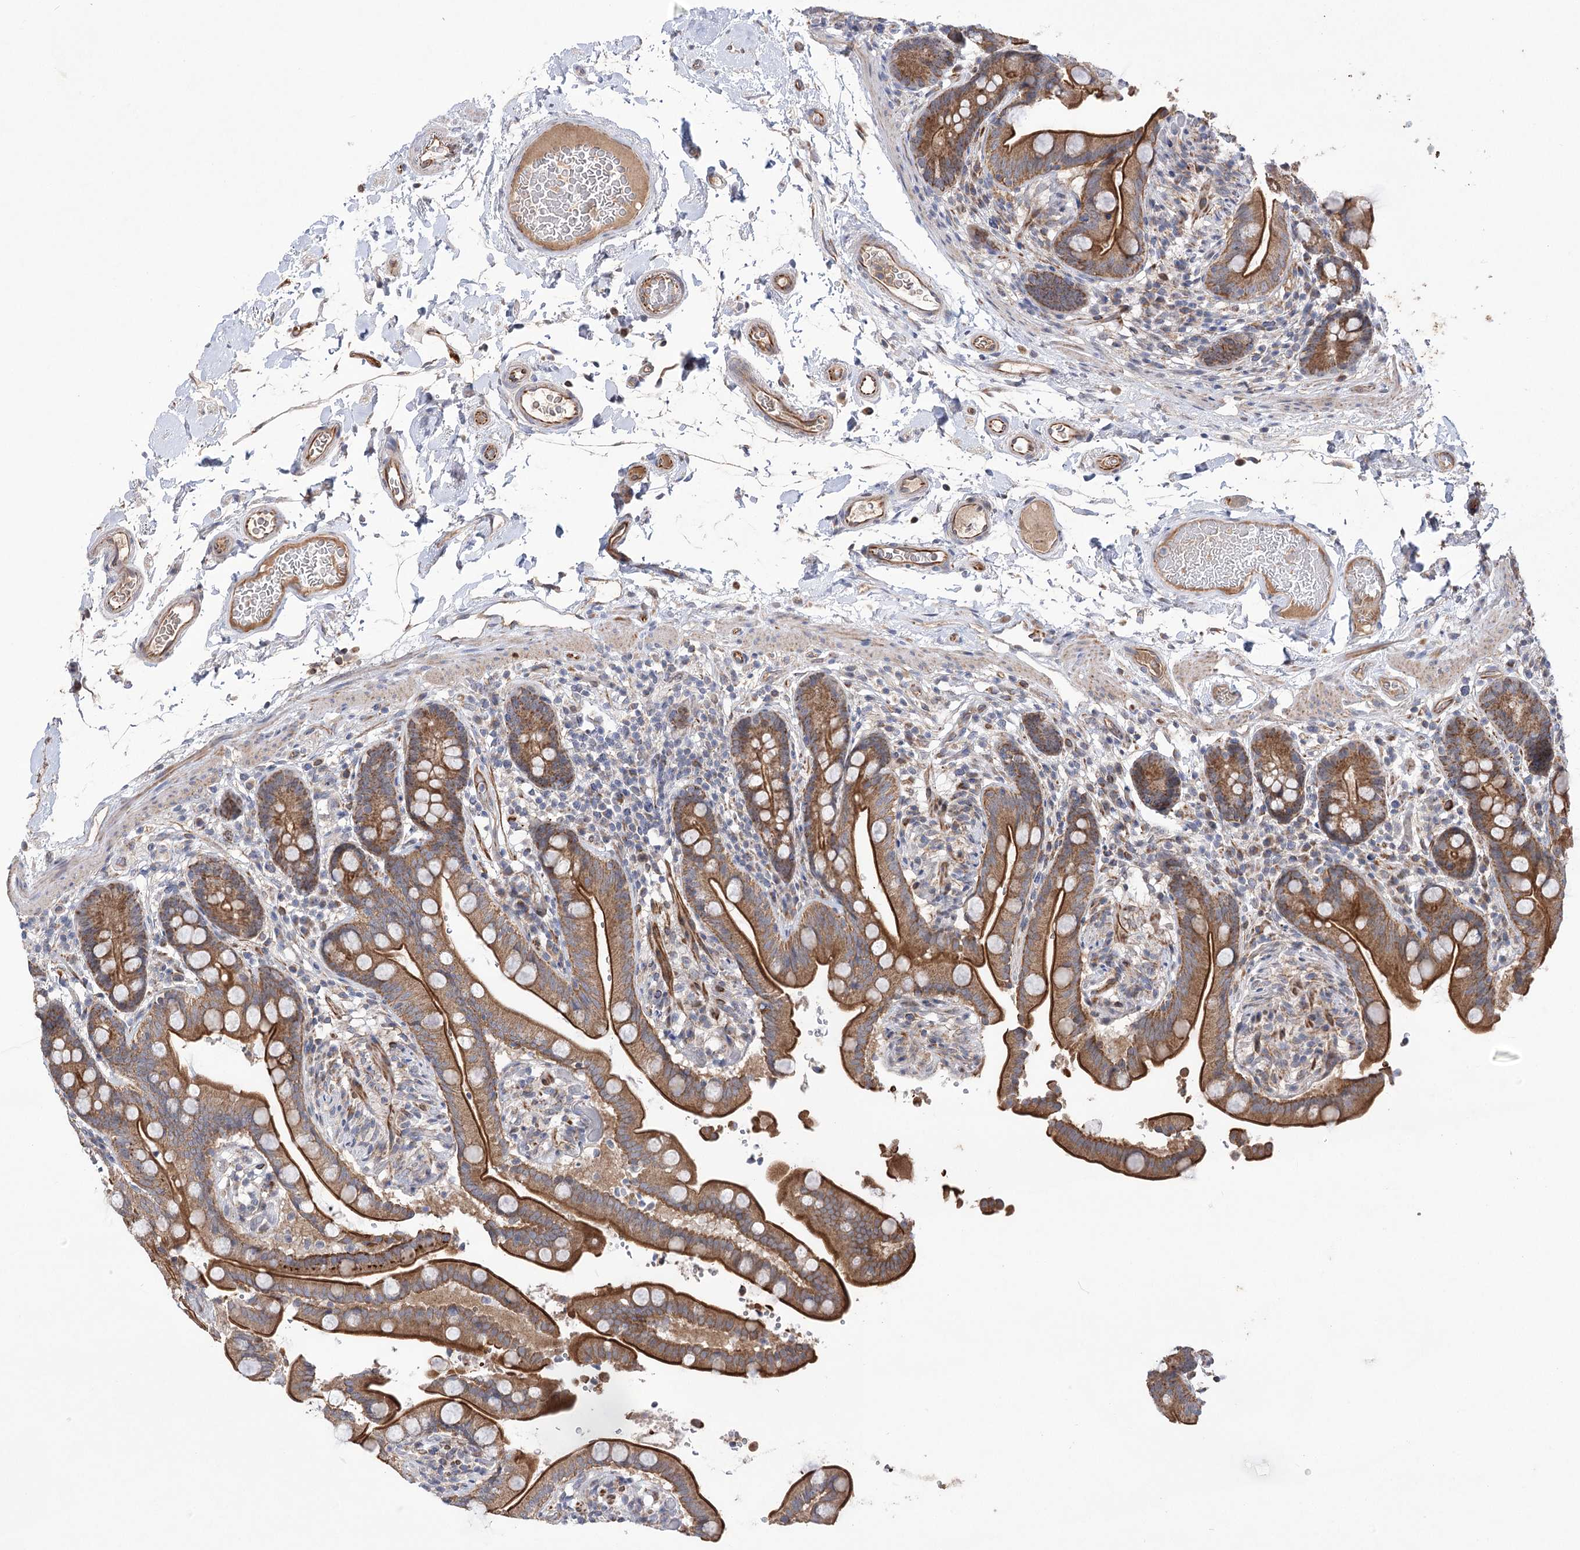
{"staining": {"intensity": "moderate", "quantity": ">75%", "location": "cytoplasmic/membranous"}, "tissue": "colon", "cell_type": "Endothelial cells", "image_type": "normal", "snomed": [{"axis": "morphology", "description": "Normal tissue, NOS"}, {"axis": "topography", "description": "Smooth muscle"}, {"axis": "topography", "description": "Colon"}], "caption": "A photomicrograph showing moderate cytoplasmic/membranous expression in about >75% of endothelial cells in normal colon, as visualized by brown immunohistochemical staining.", "gene": "ECHDC3", "patient": {"sex": "male", "age": 73}}